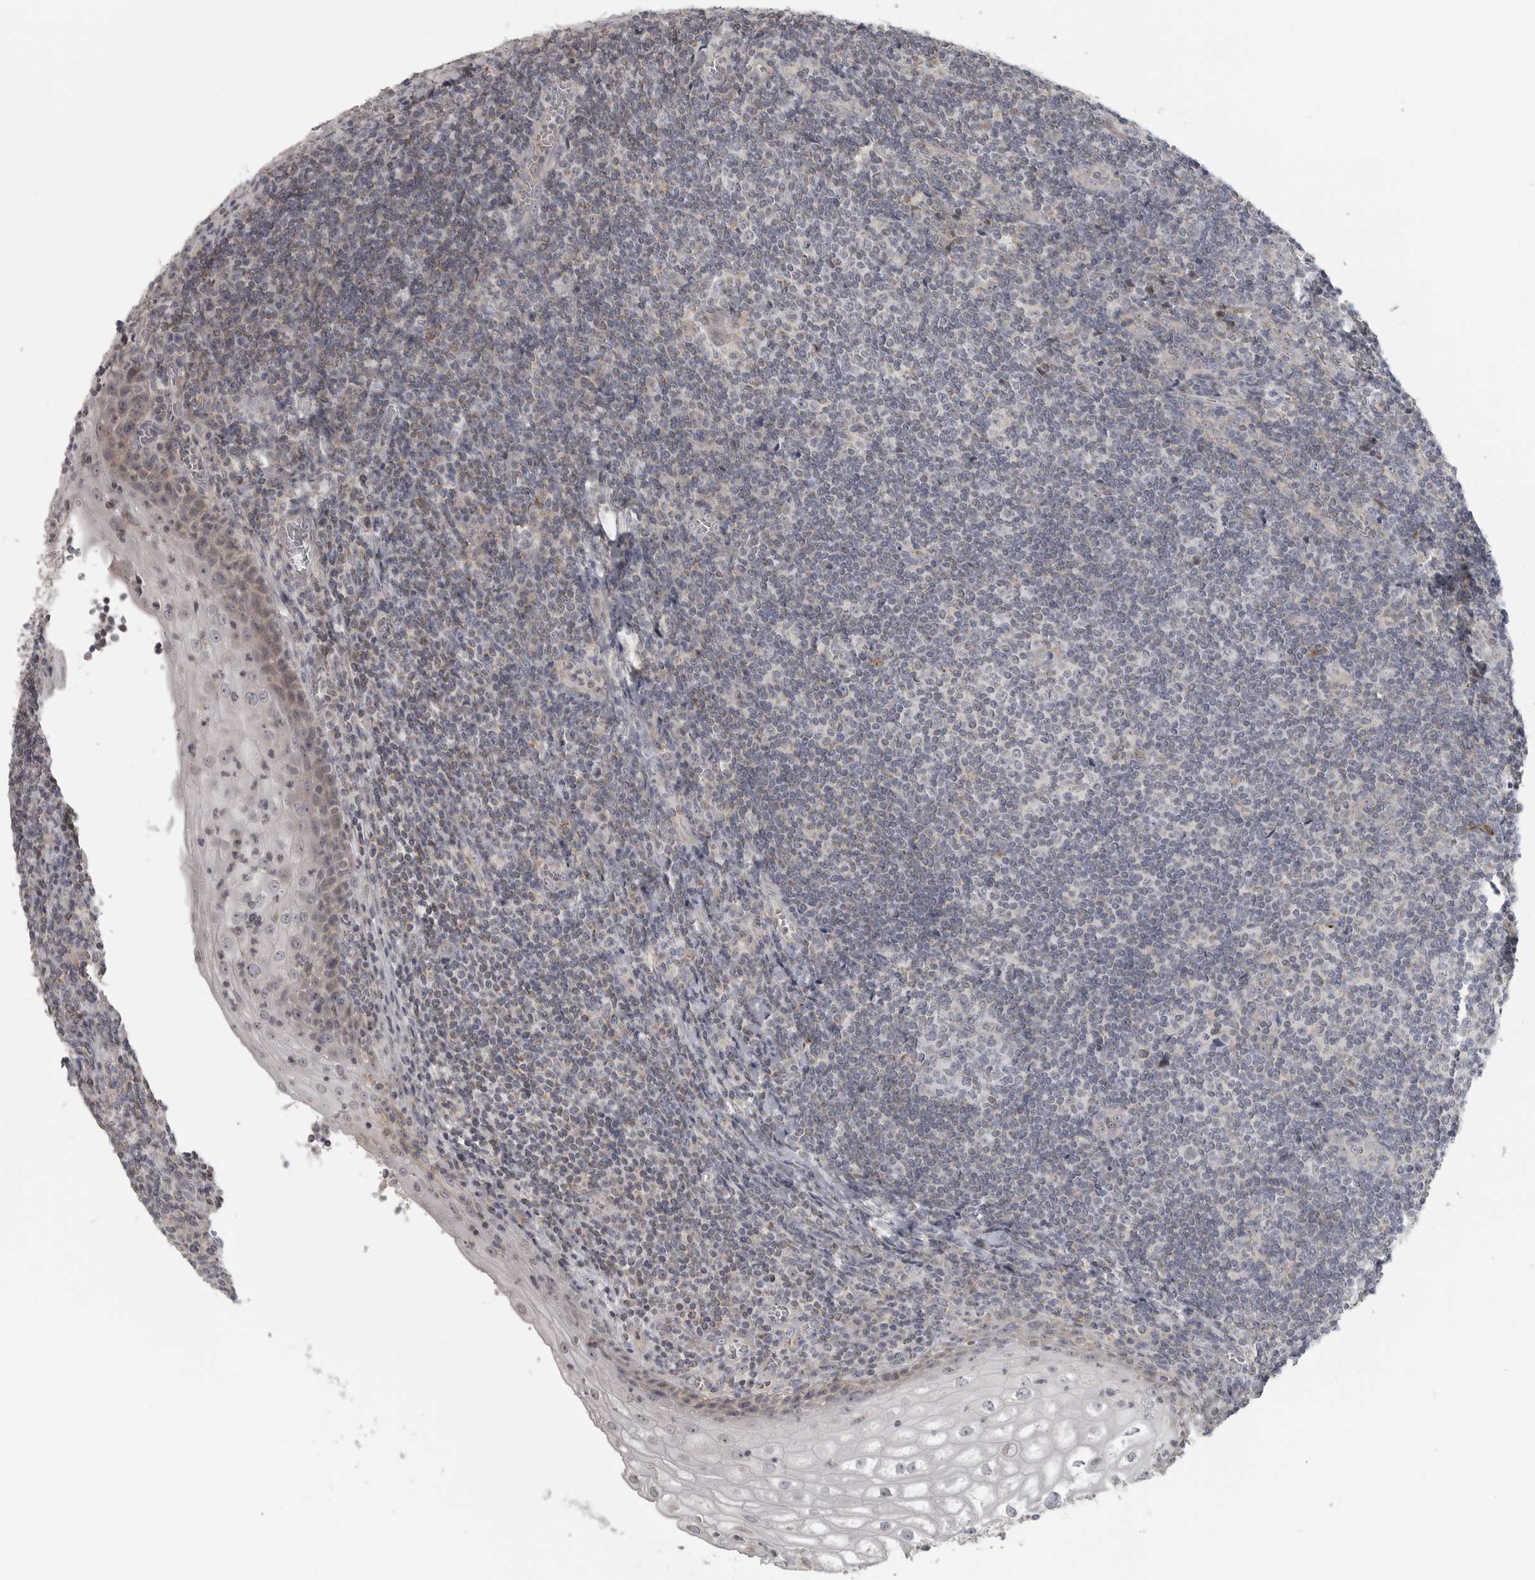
{"staining": {"intensity": "negative", "quantity": "none", "location": "none"}, "tissue": "tonsil", "cell_type": "Germinal center cells", "image_type": "normal", "snomed": [{"axis": "morphology", "description": "Normal tissue, NOS"}, {"axis": "topography", "description": "Tonsil"}], "caption": "Histopathology image shows no significant protein staining in germinal center cells of benign tonsil.", "gene": "RXFP3", "patient": {"sex": "male", "age": 37}}